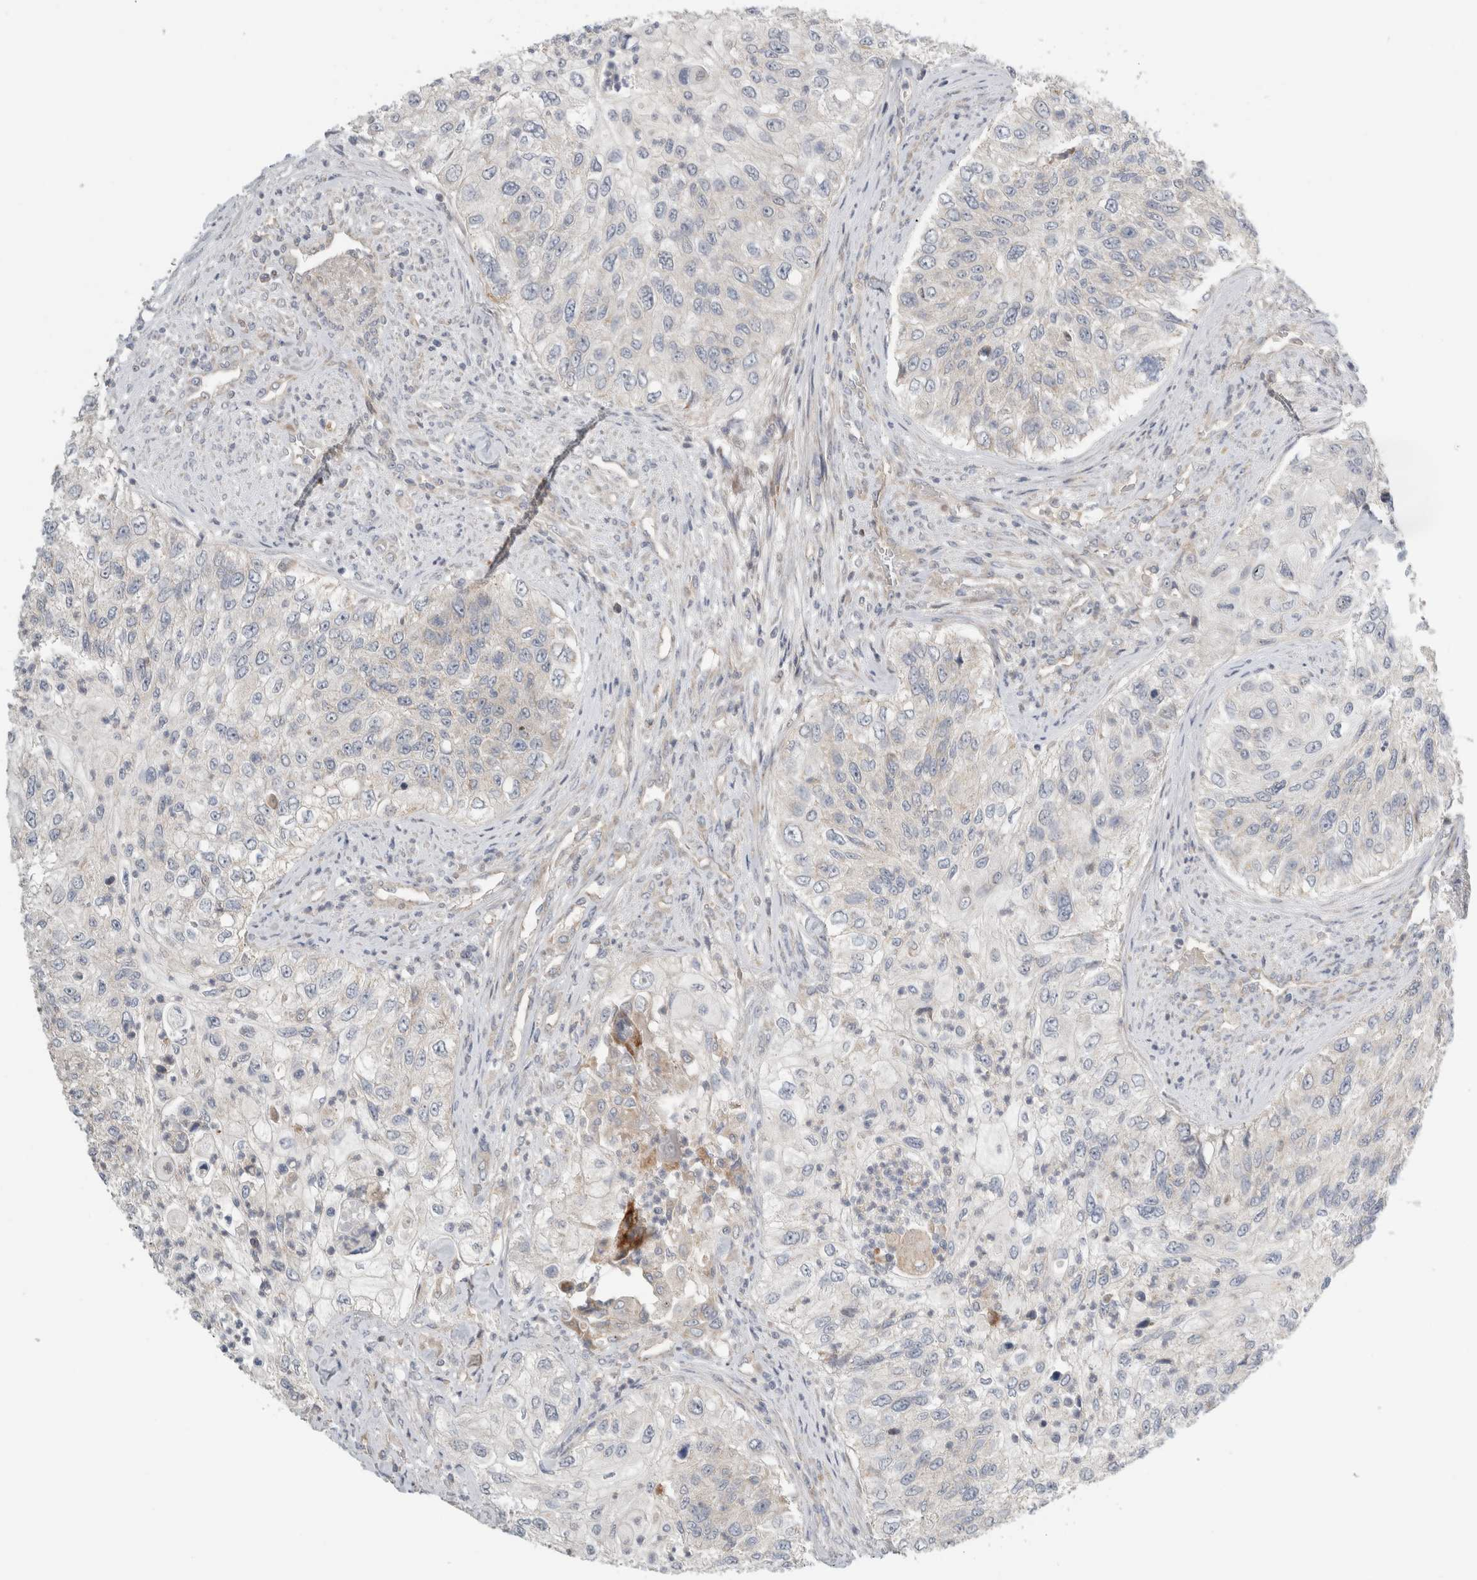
{"staining": {"intensity": "negative", "quantity": "none", "location": "none"}, "tissue": "urothelial cancer", "cell_type": "Tumor cells", "image_type": "cancer", "snomed": [{"axis": "morphology", "description": "Urothelial carcinoma, High grade"}, {"axis": "topography", "description": "Urinary bladder"}], "caption": "Immunohistochemistry (IHC) of human high-grade urothelial carcinoma shows no staining in tumor cells.", "gene": "KPNA5", "patient": {"sex": "female", "age": 60}}